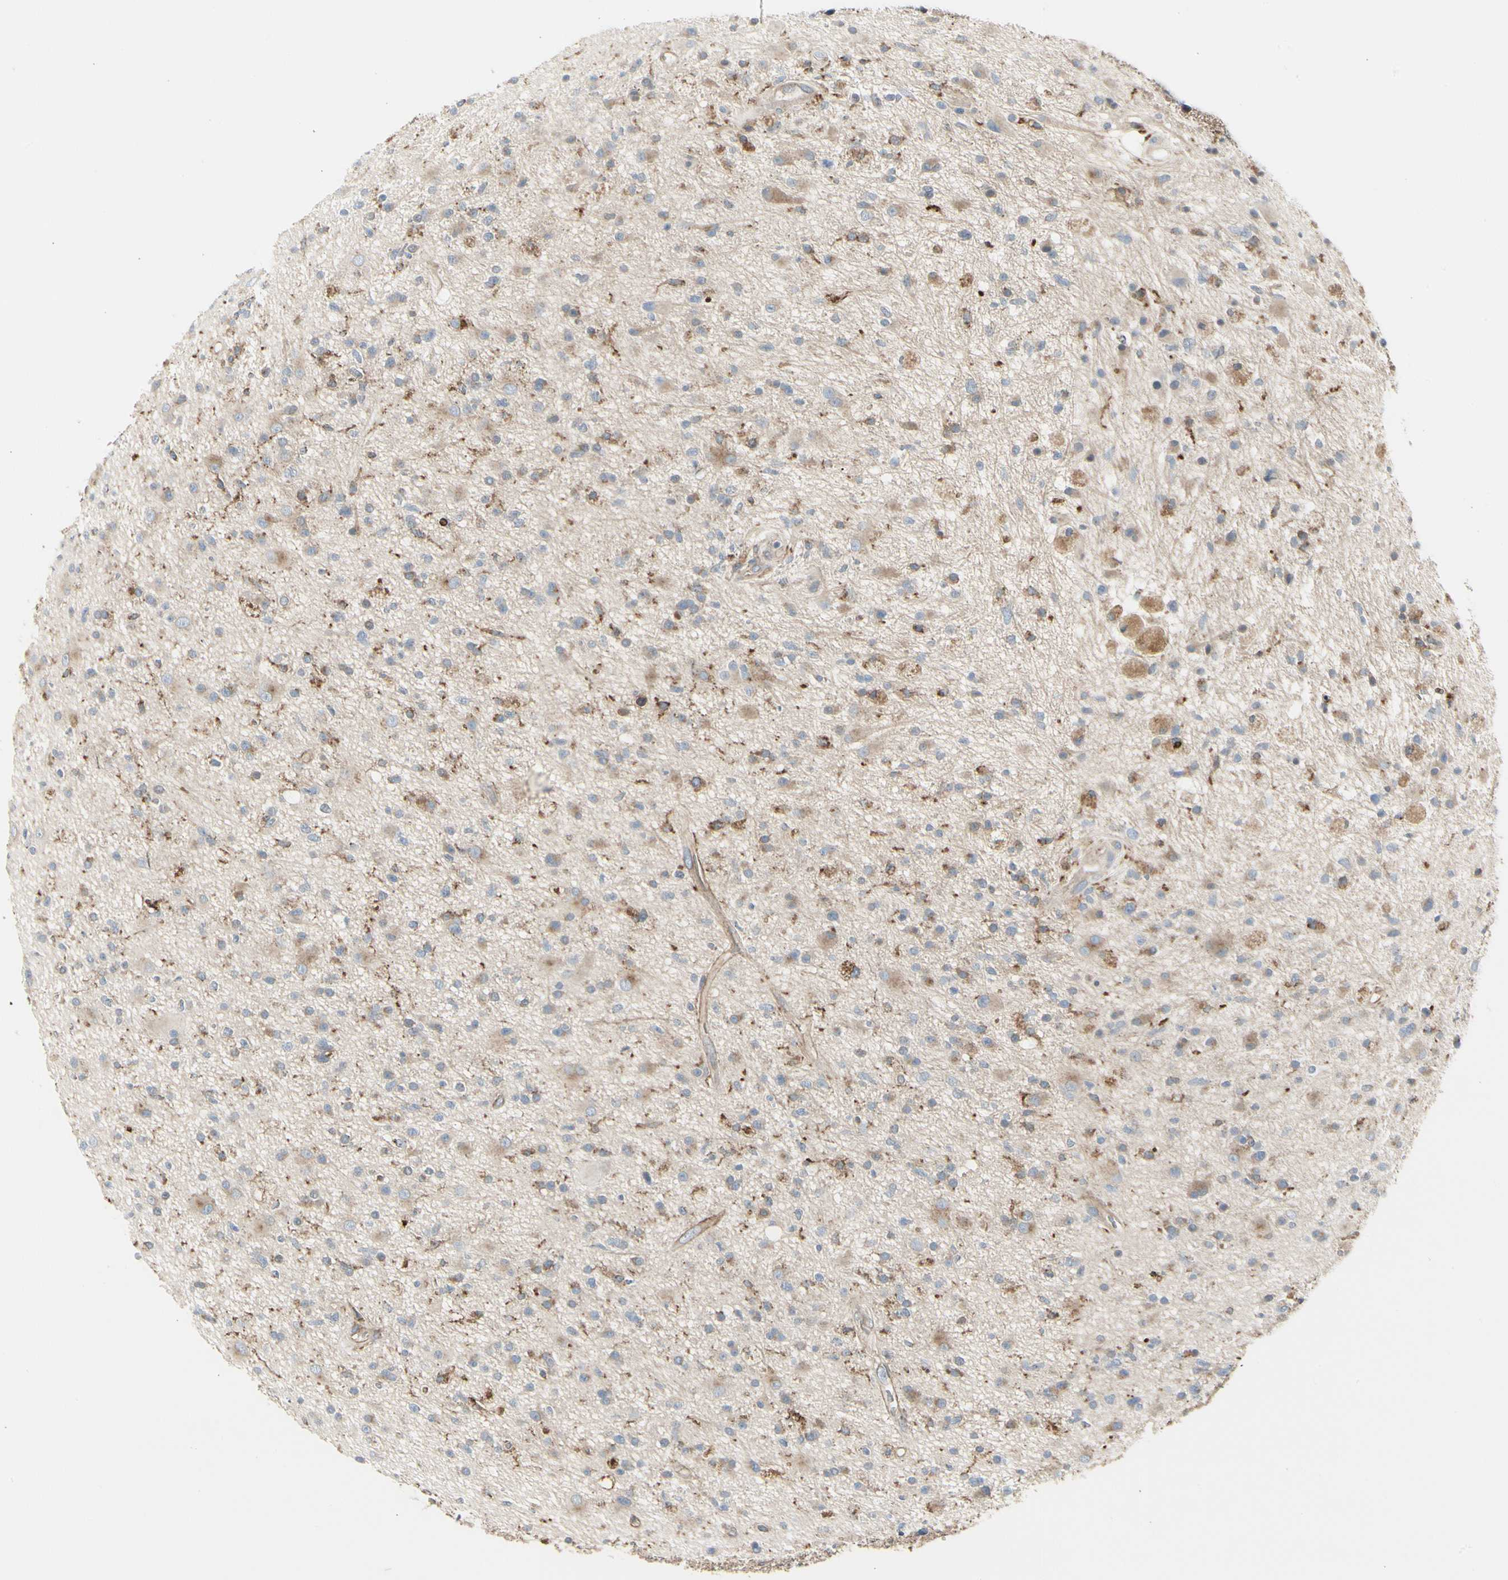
{"staining": {"intensity": "weak", "quantity": "<25%", "location": "cytoplasmic/membranous"}, "tissue": "glioma", "cell_type": "Tumor cells", "image_type": "cancer", "snomed": [{"axis": "morphology", "description": "Glioma, malignant, High grade"}, {"axis": "topography", "description": "Brain"}], "caption": "DAB immunohistochemical staining of malignant glioma (high-grade) demonstrates no significant staining in tumor cells.", "gene": "ATP6V1B2", "patient": {"sex": "male", "age": 33}}